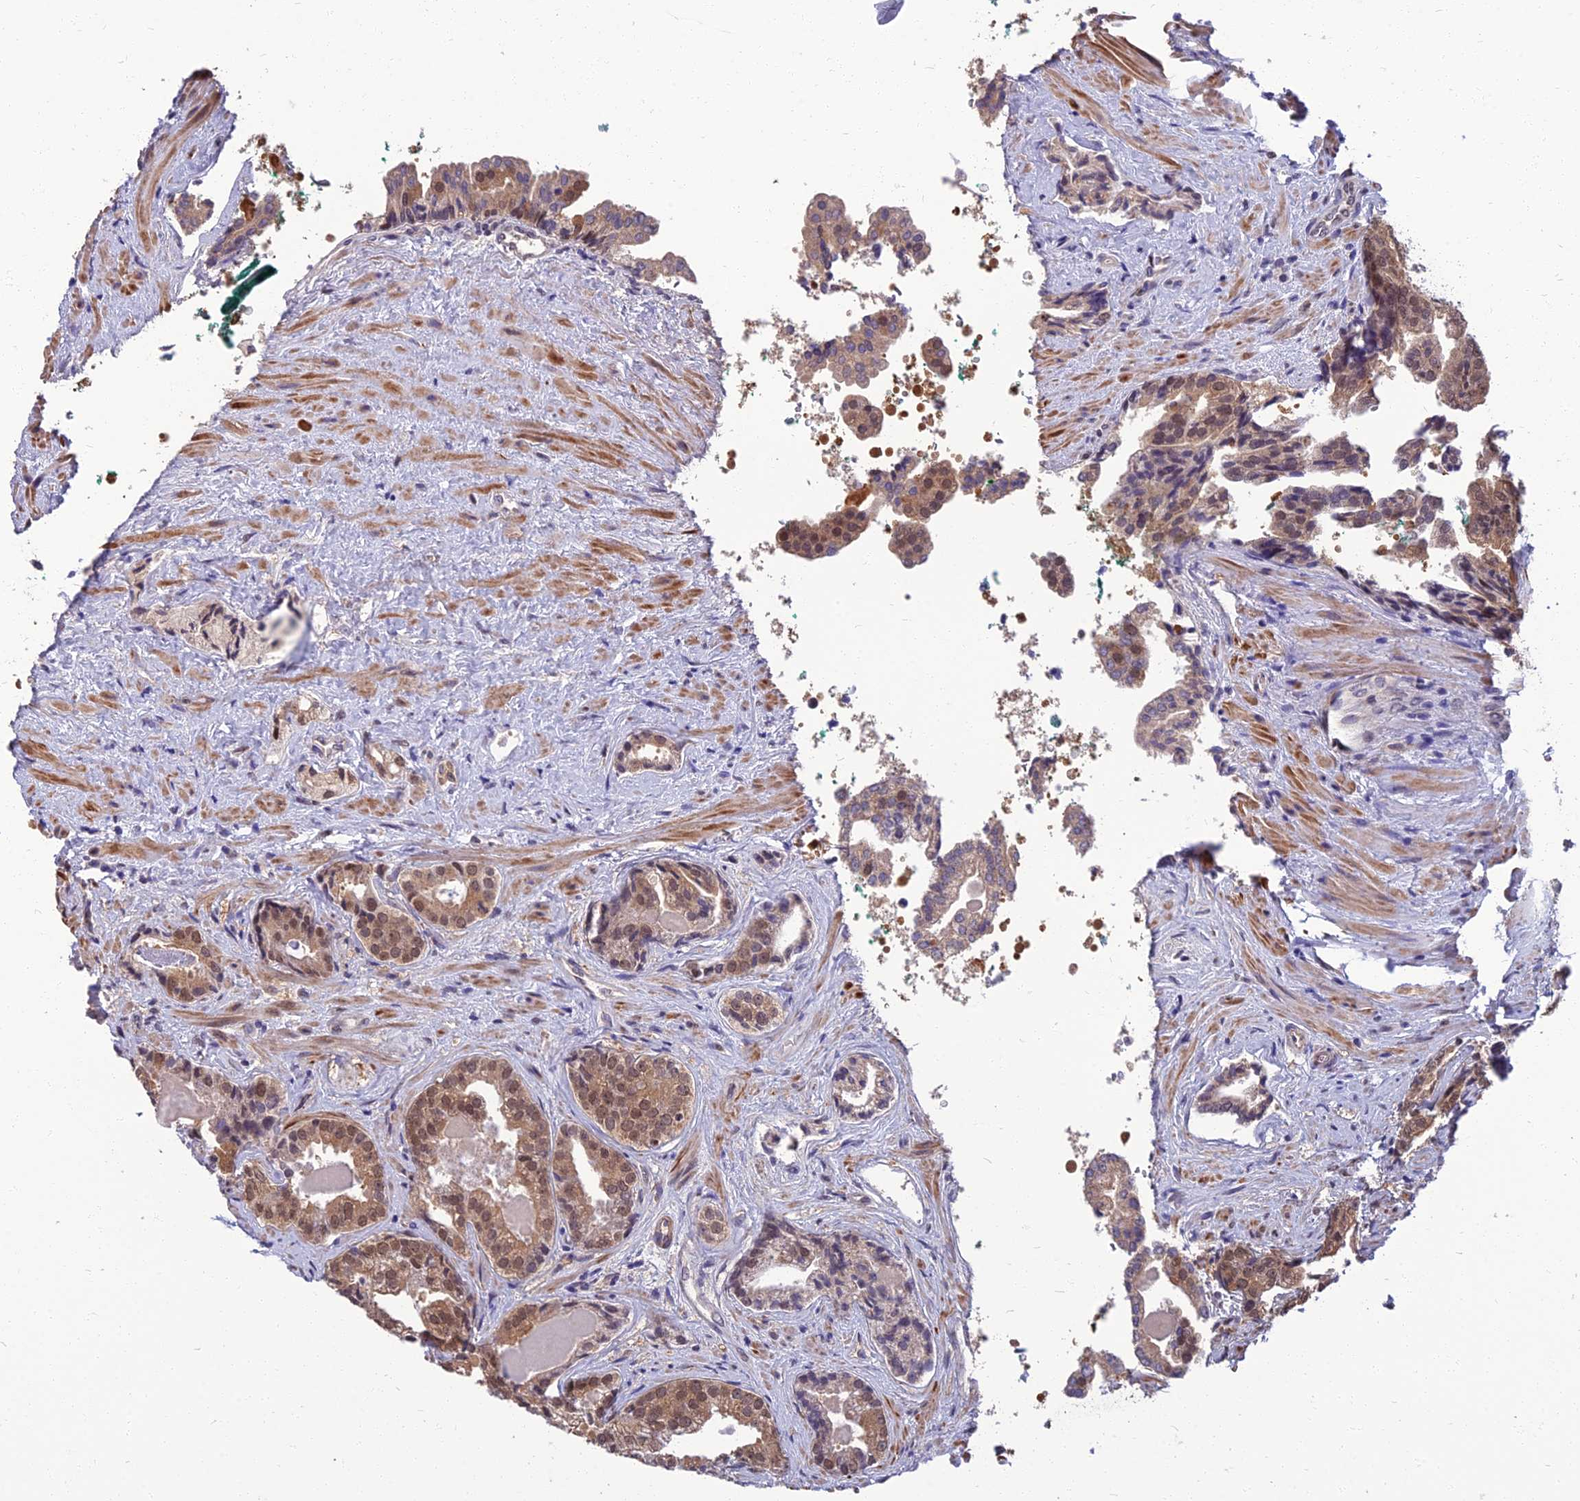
{"staining": {"intensity": "weak", "quantity": ">75%", "location": "nuclear"}, "tissue": "prostate cancer", "cell_type": "Tumor cells", "image_type": "cancer", "snomed": [{"axis": "morphology", "description": "Adenocarcinoma, High grade"}, {"axis": "topography", "description": "Prostate"}], "caption": "IHC staining of prostate adenocarcinoma (high-grade), which demonstrates low levels of weak nuclear staining in approximately >75% of tumor cells indicating weak nuclear protein staining. The staining was performed using DAB (3,3'-diaminobenzidine) (brown) for protein detection and nuclei were counterstained in hematoxylin (blue).", "gene": "NR4A3", "patient": {"sex": "male", "age": 60}}